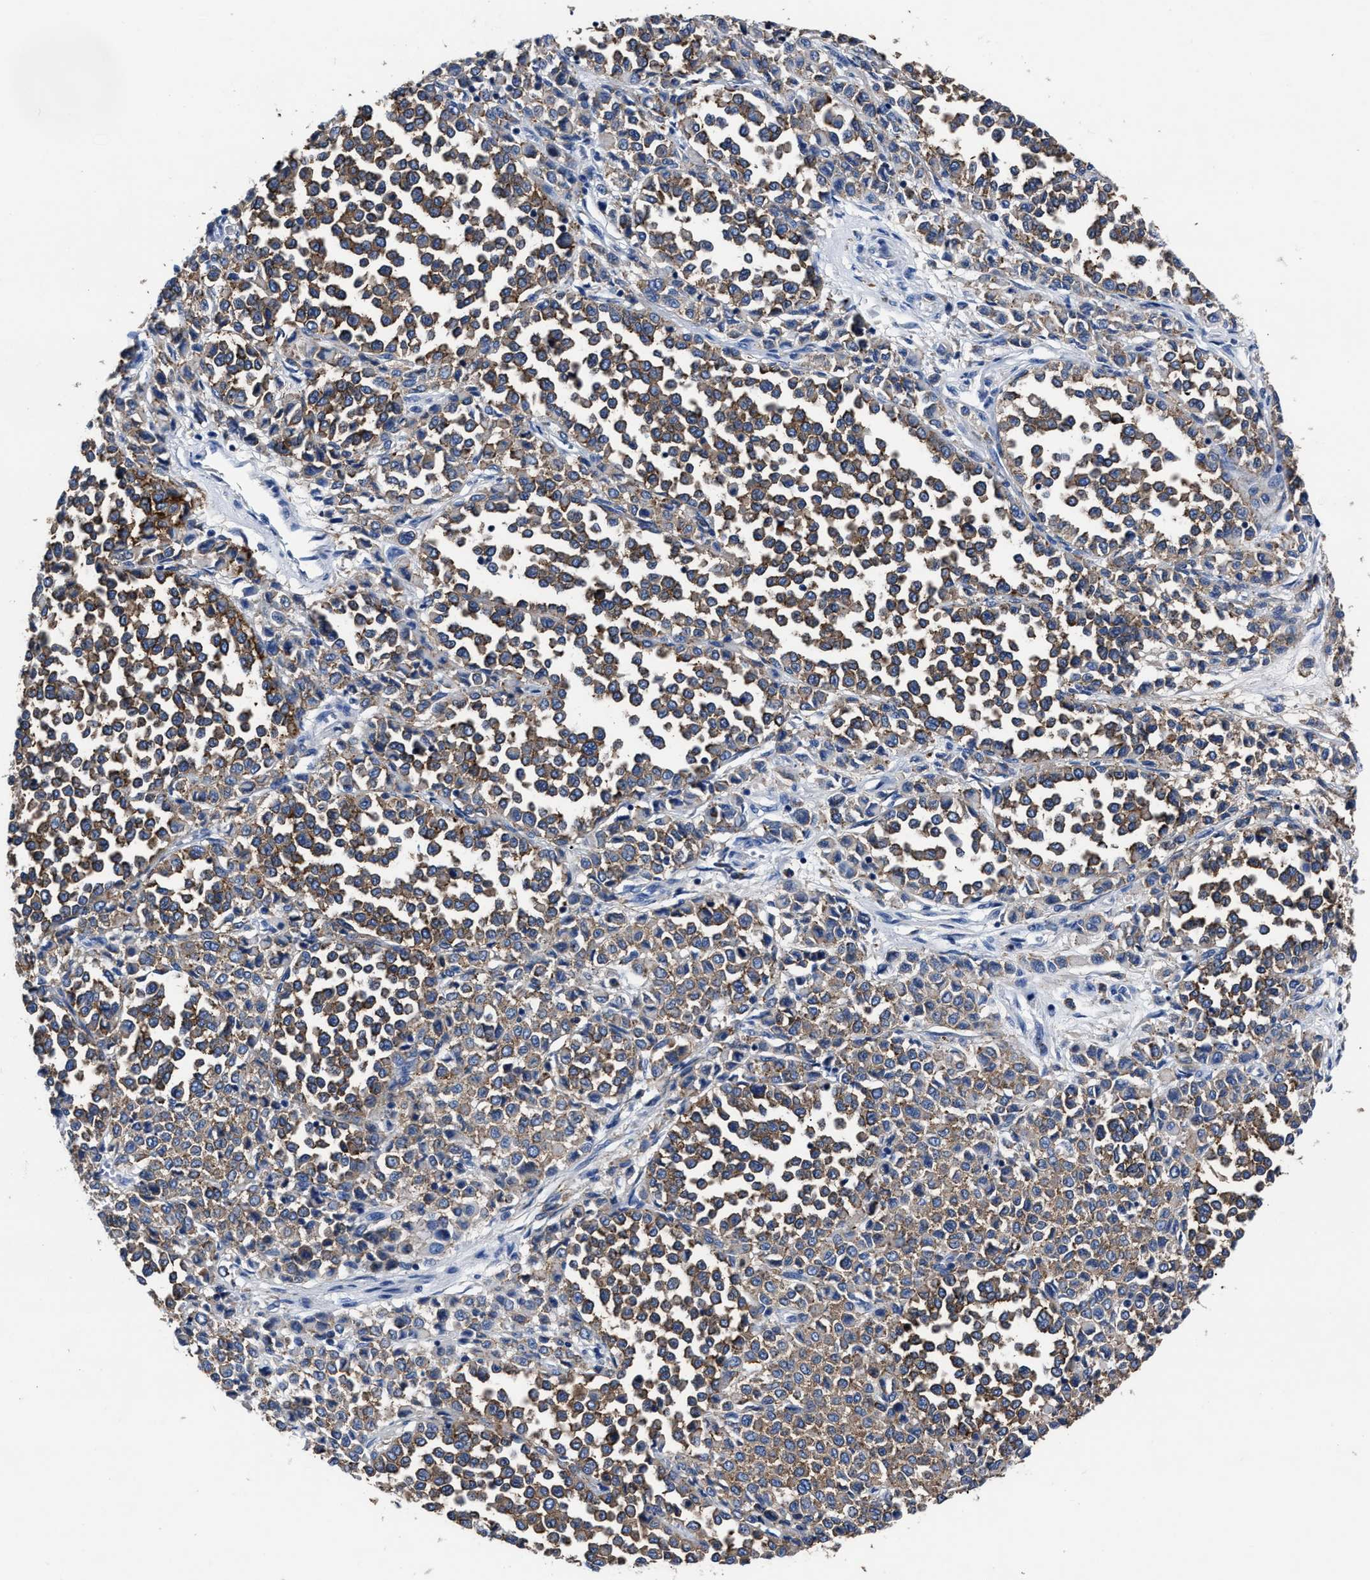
{"staining": {"intensity": "moderate", "quantity": ">75%", "location": "cytoplasmic/membranous"}, "tissue": "melanoma", "cell_type": "Tumor cells", "image_type": "cancer", "snomed": [{"axis": "morphology", "description": "Malignant melanoma, Metastatic site"}, {"axis": "topography", "description": "Pancreas"}], "caption": "Malignant melanoma (metastatic site) stained with IHC reveals moderate cytoplasmic/membranous staining in about >75% of tumor cells. The staining was performed using DAB, with brown indicating positive protein expression. Nuclei are stained blue with hematoxylin.", "gene": "LAMTOR4", "patient": {"sex": "female", "age": 30}}